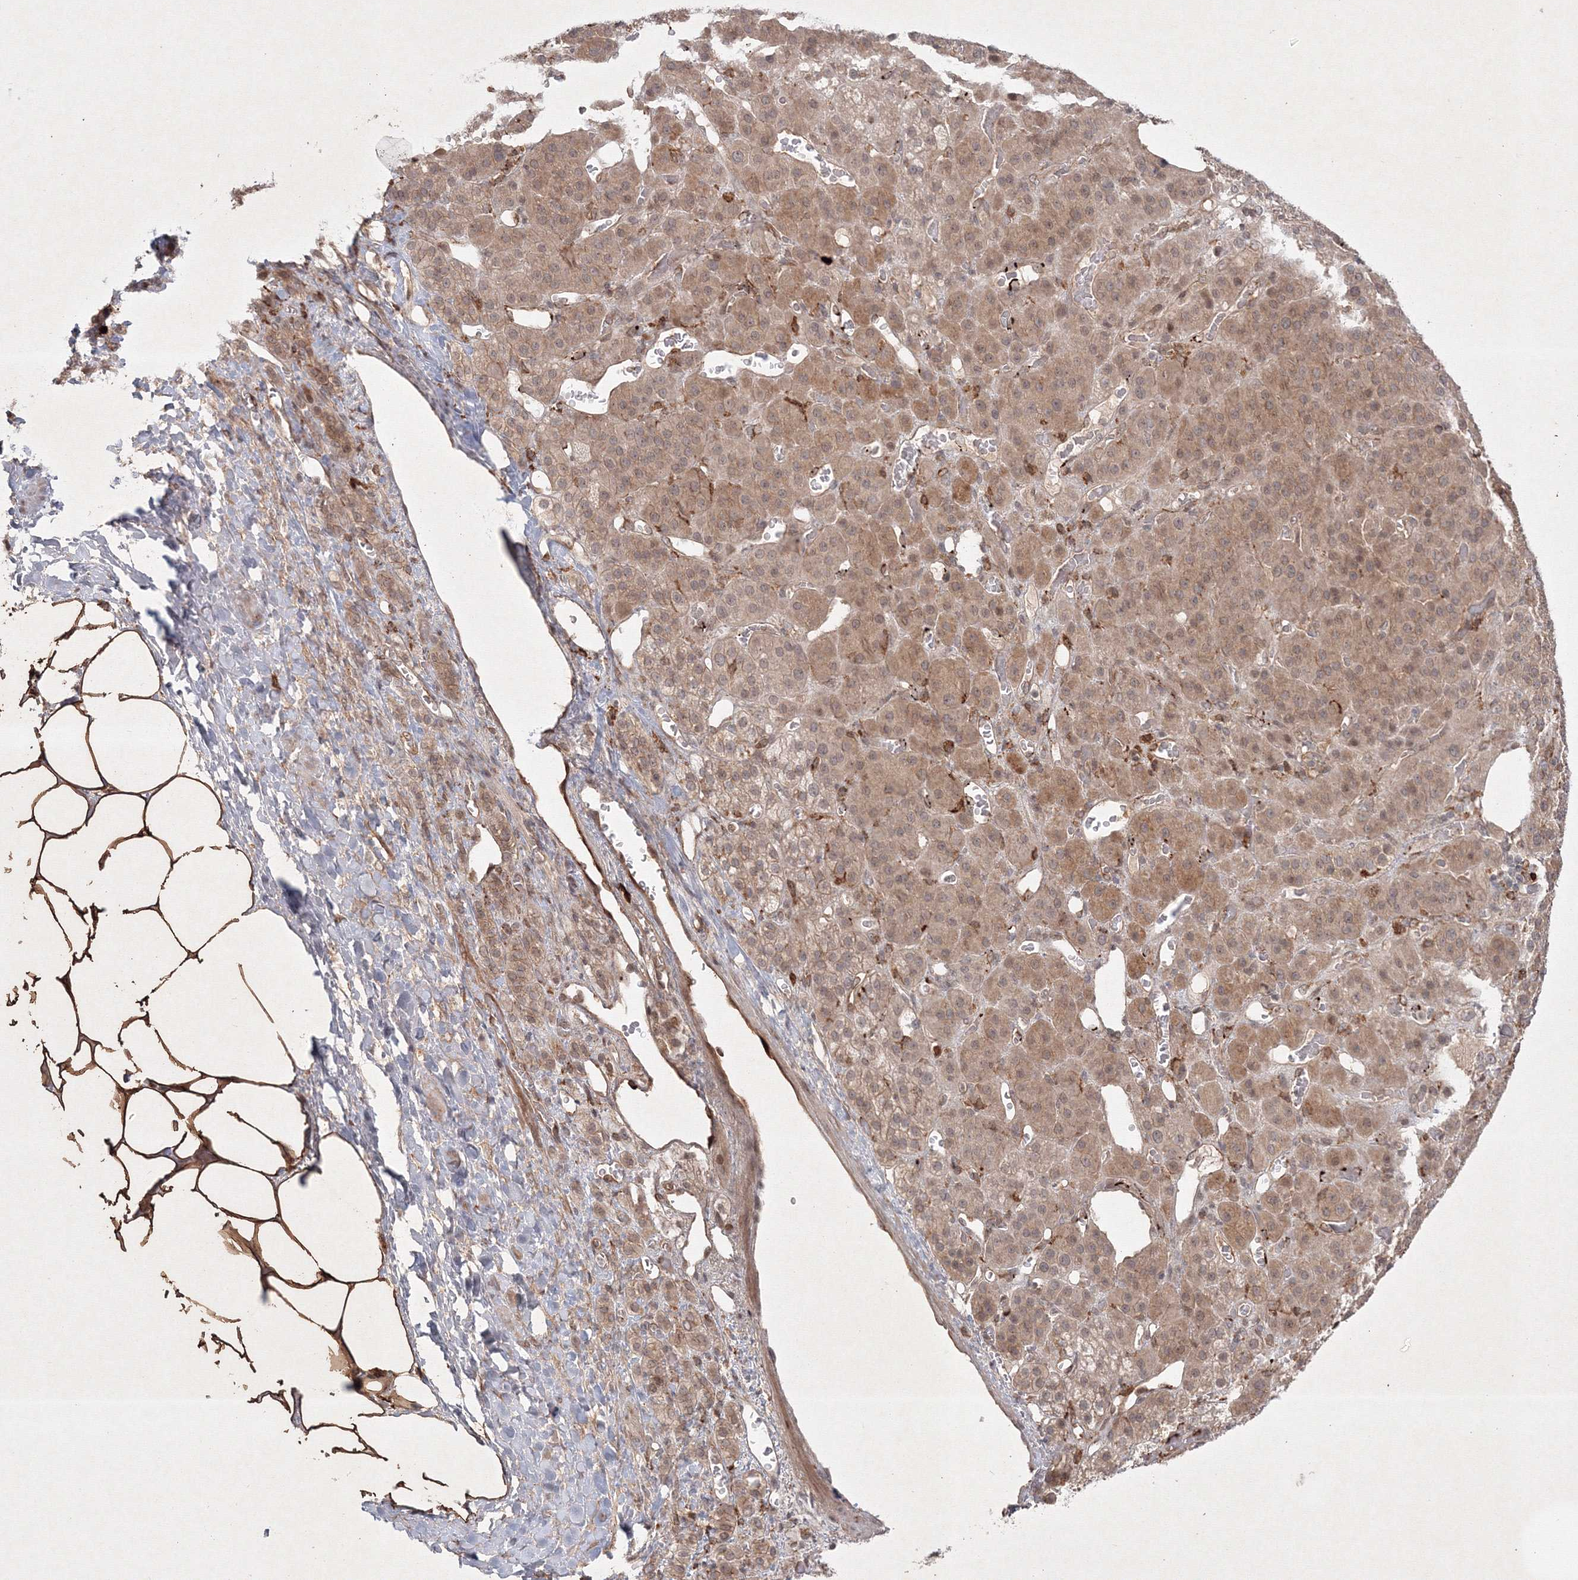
{"staining": {"intensity": "moderate", "quantity": ">75%", "location": "cytoplasmic/membranous,nuclear"}, "tissue": "adrenal gland", "cell_type": "Glandular cells", "image_type": "normal", "snomed": [{"axis": "morphology", "description": "Normal tissue, NOS"}, {"axis": "topography", "description": "Adrenal gland"}], "caption": "Immunohistochemistry image of benign human adrenal gland stained for a protein (brown), which demonstrates medium levels of moderate cytoplasmic/membranous,nuclear staining in about >75% of glandular cells.", "gene": "KIF20A", "patient": {"sex": "male", "age": 57}}